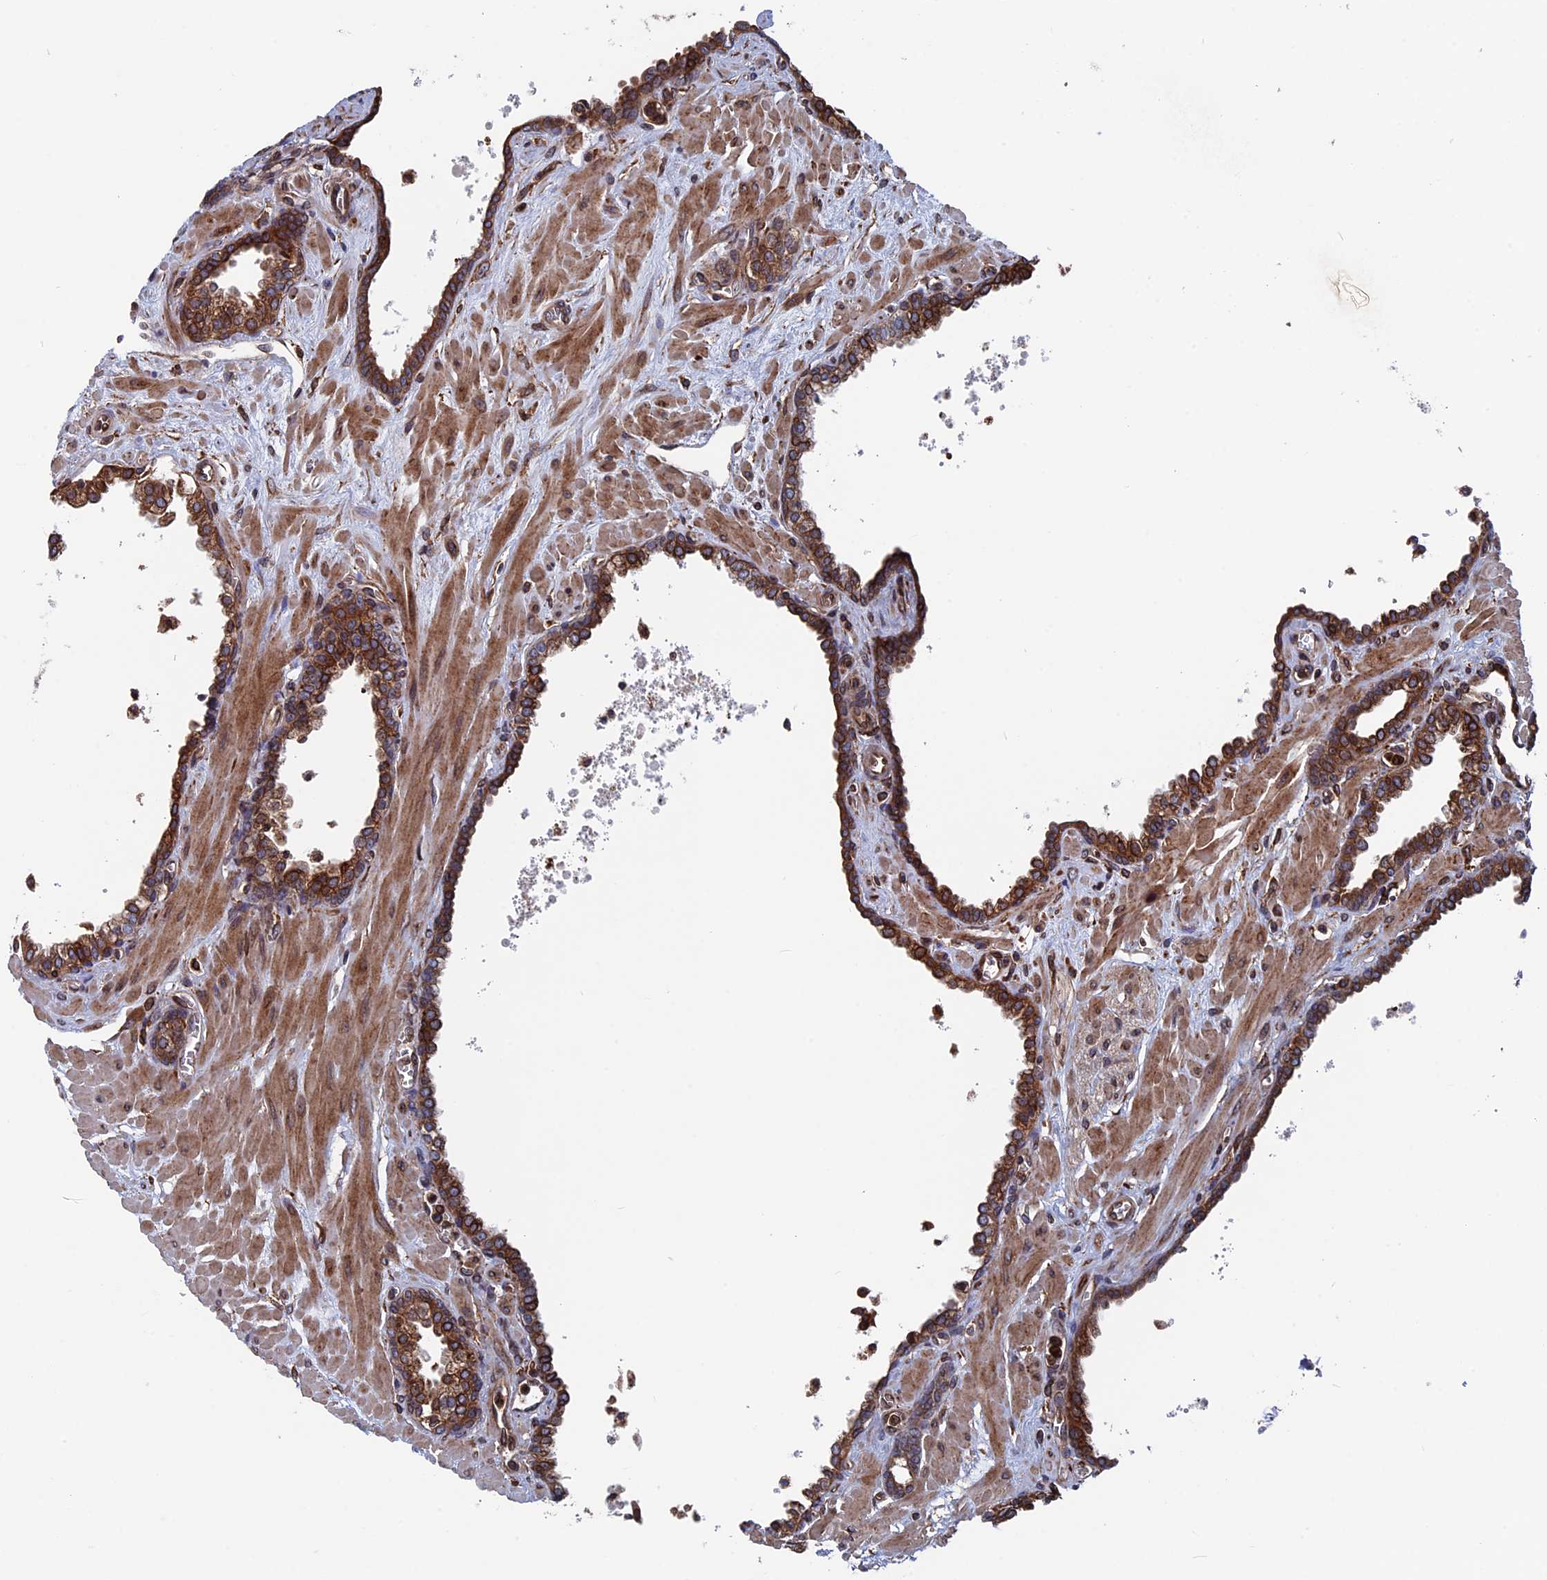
{"staining": {"intensity": "strong", "quantity": ">75%", "location": "cytoplasmic/membranous"}, "tissue": "prostate", "cell_type": "Glandular cells", "image_type": "normal", "snomed": [{"axis": "morphology", "description": "Normal tissue, NOS"}, {"axis": "topography", "description": "Prostate"}], "caption": "High-magnification brightfield microscopy of normal prostate stained with DAB (brown) and counterstained with hematoxylin (blue). glandular cells exhibit strong cytoplasmic/membranous staining is seen in about>75% of cells.", "gene": "RPUSD1", "patient": {"sex": "male", "age": 60}}